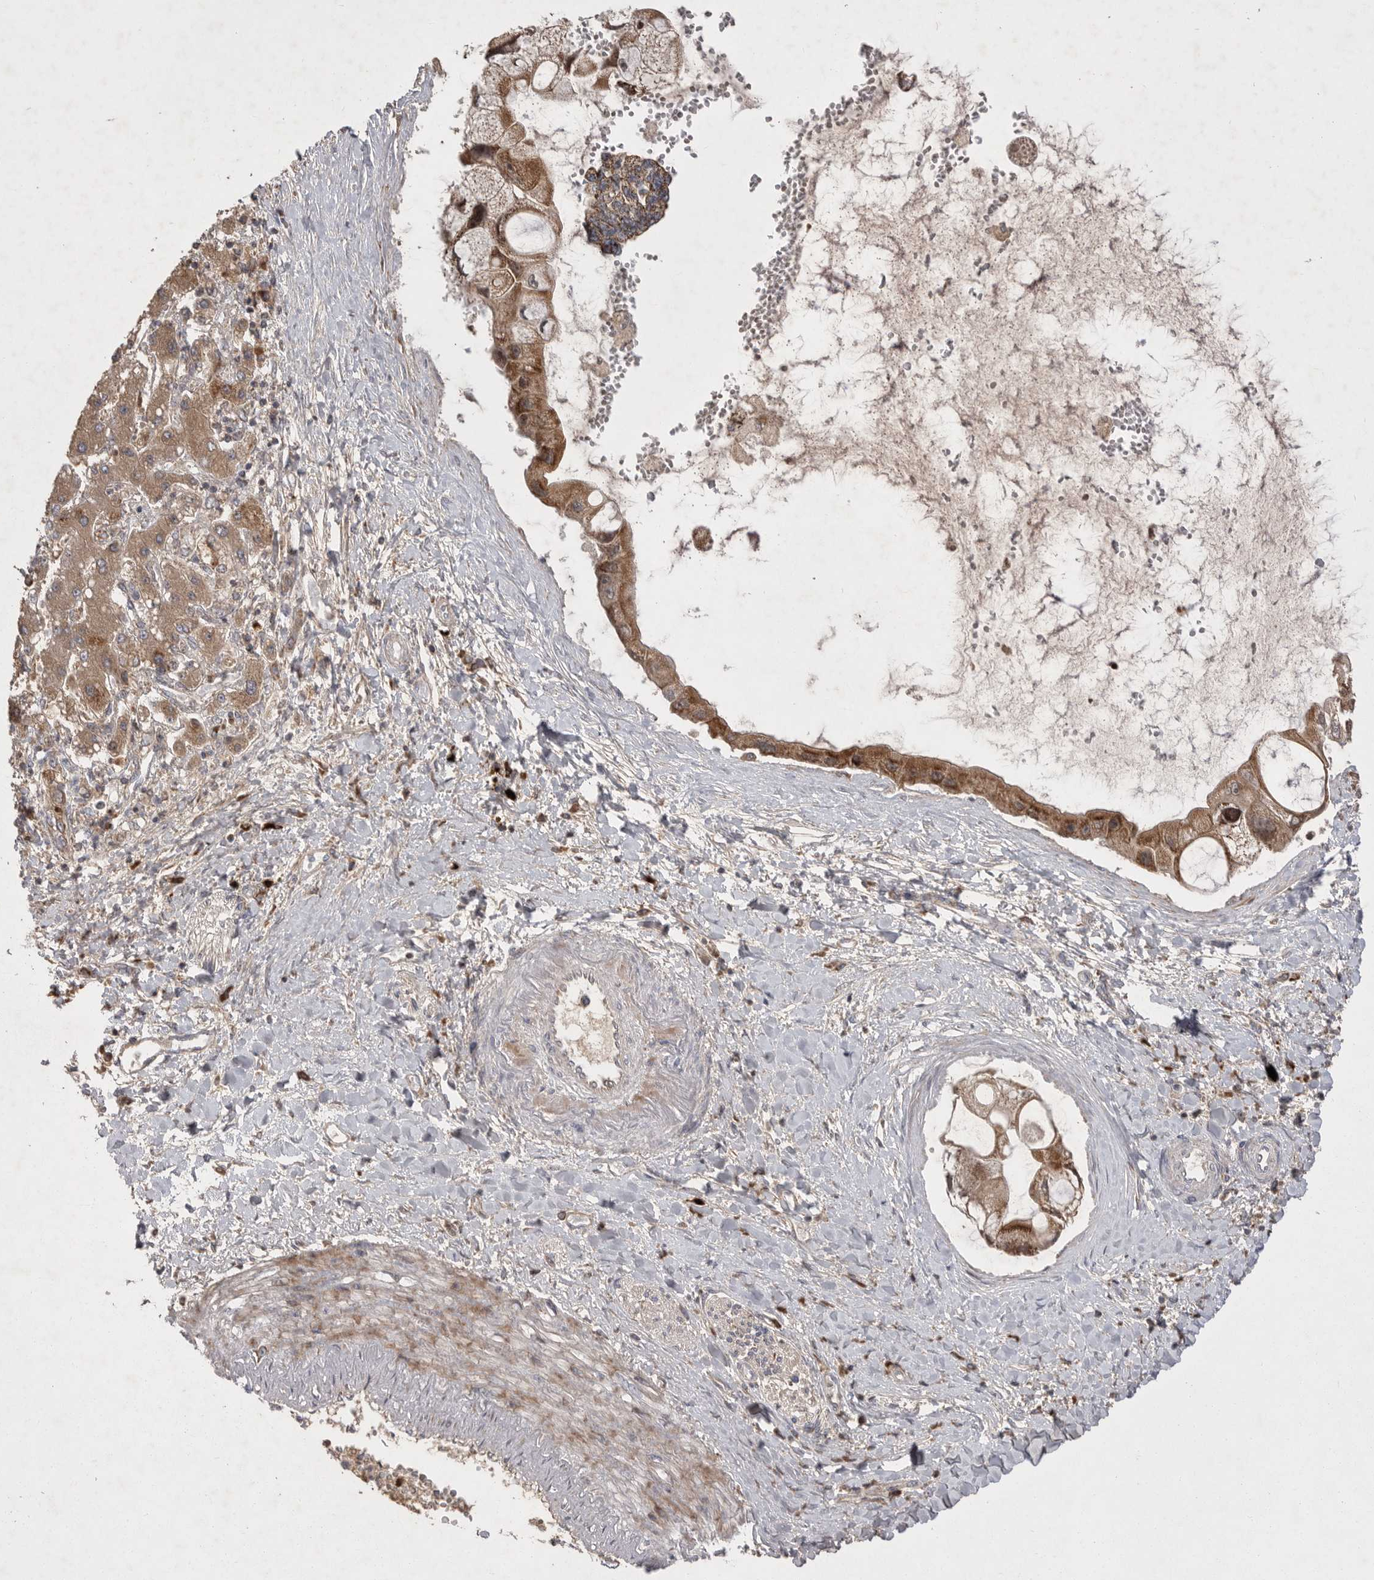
{"staining": {"intensity": "moderate", "quantity": ">75%", "location": "cytoplasmic/membranous"}, "tissue": "liver cancer", "cell_type": "Tumor cells", "image_type": "cancer", "snomed": [{"axis": "morphology", "description": "Cholangiocarcinoma"}, {"axis": "topography", "description": "Liver"}], "caption": "Protein expression analysis of human liver cholangiocarcinoma reveals moderate cytoplasmic/membranous expression in about >75% of tumor cells.", "gene": "KYAT3", "patient": {"sex": "male", "age": 50}}